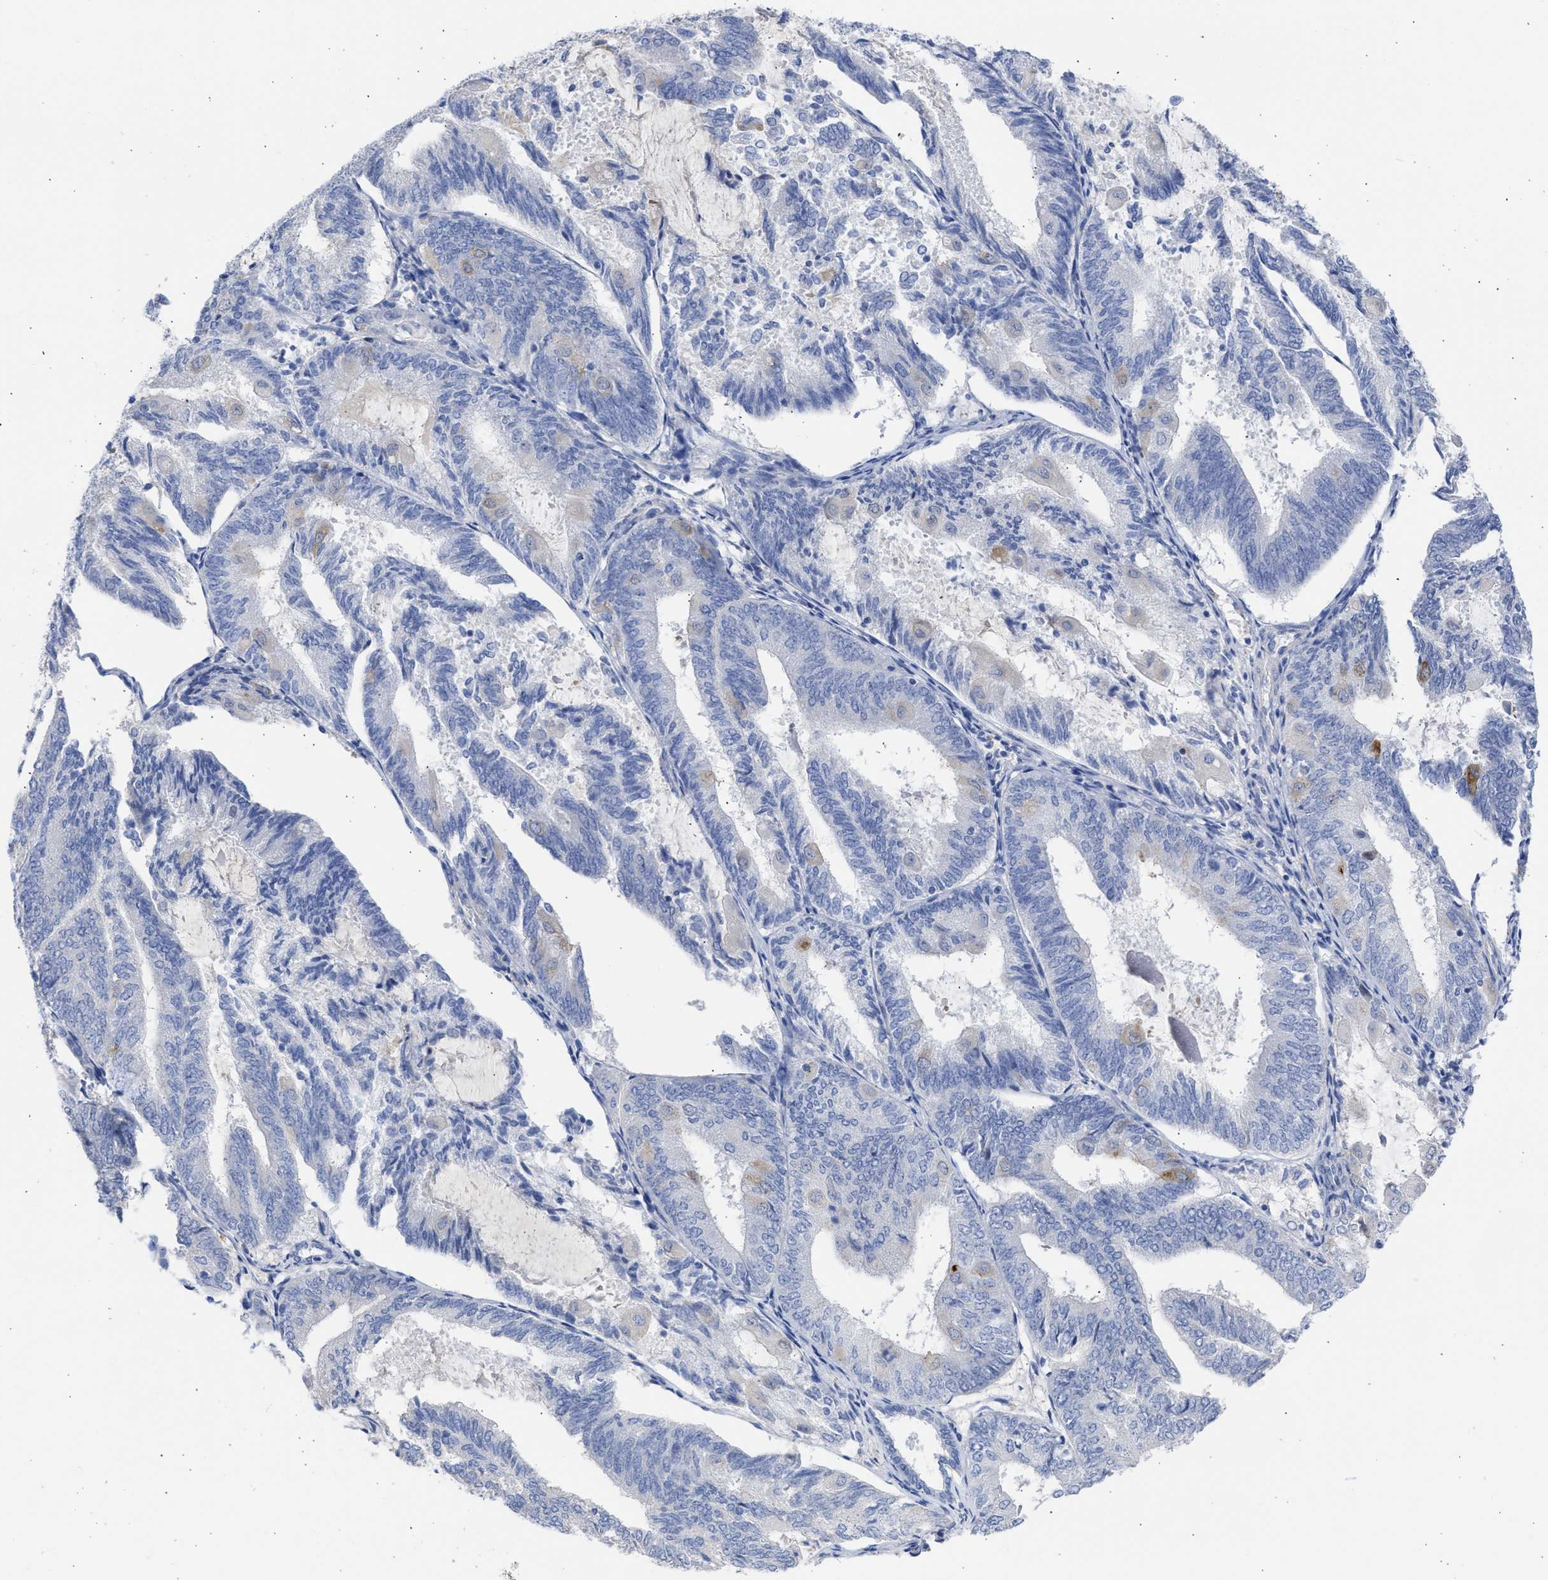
{"staining": {"intensity": "negative", "quantity": "none", "location": "none"}, "tissue": "endometrial cancer", "cell_type": "Tumor cells", "image_type": "cancer", "snomed": [{"axis": "morphology", "description": "Adenocarcinoma, NOS"}, {"axis": "topography", "description": "Endometrium"}], "caption": "A high-resolution micrograph shows IHC staining of endometrial cancer (adenocarcinoma), which exhibits no significant positivity in tumor cells.", "gene": "RSPH1", "patient": {"sex": "female", "age": 81}}